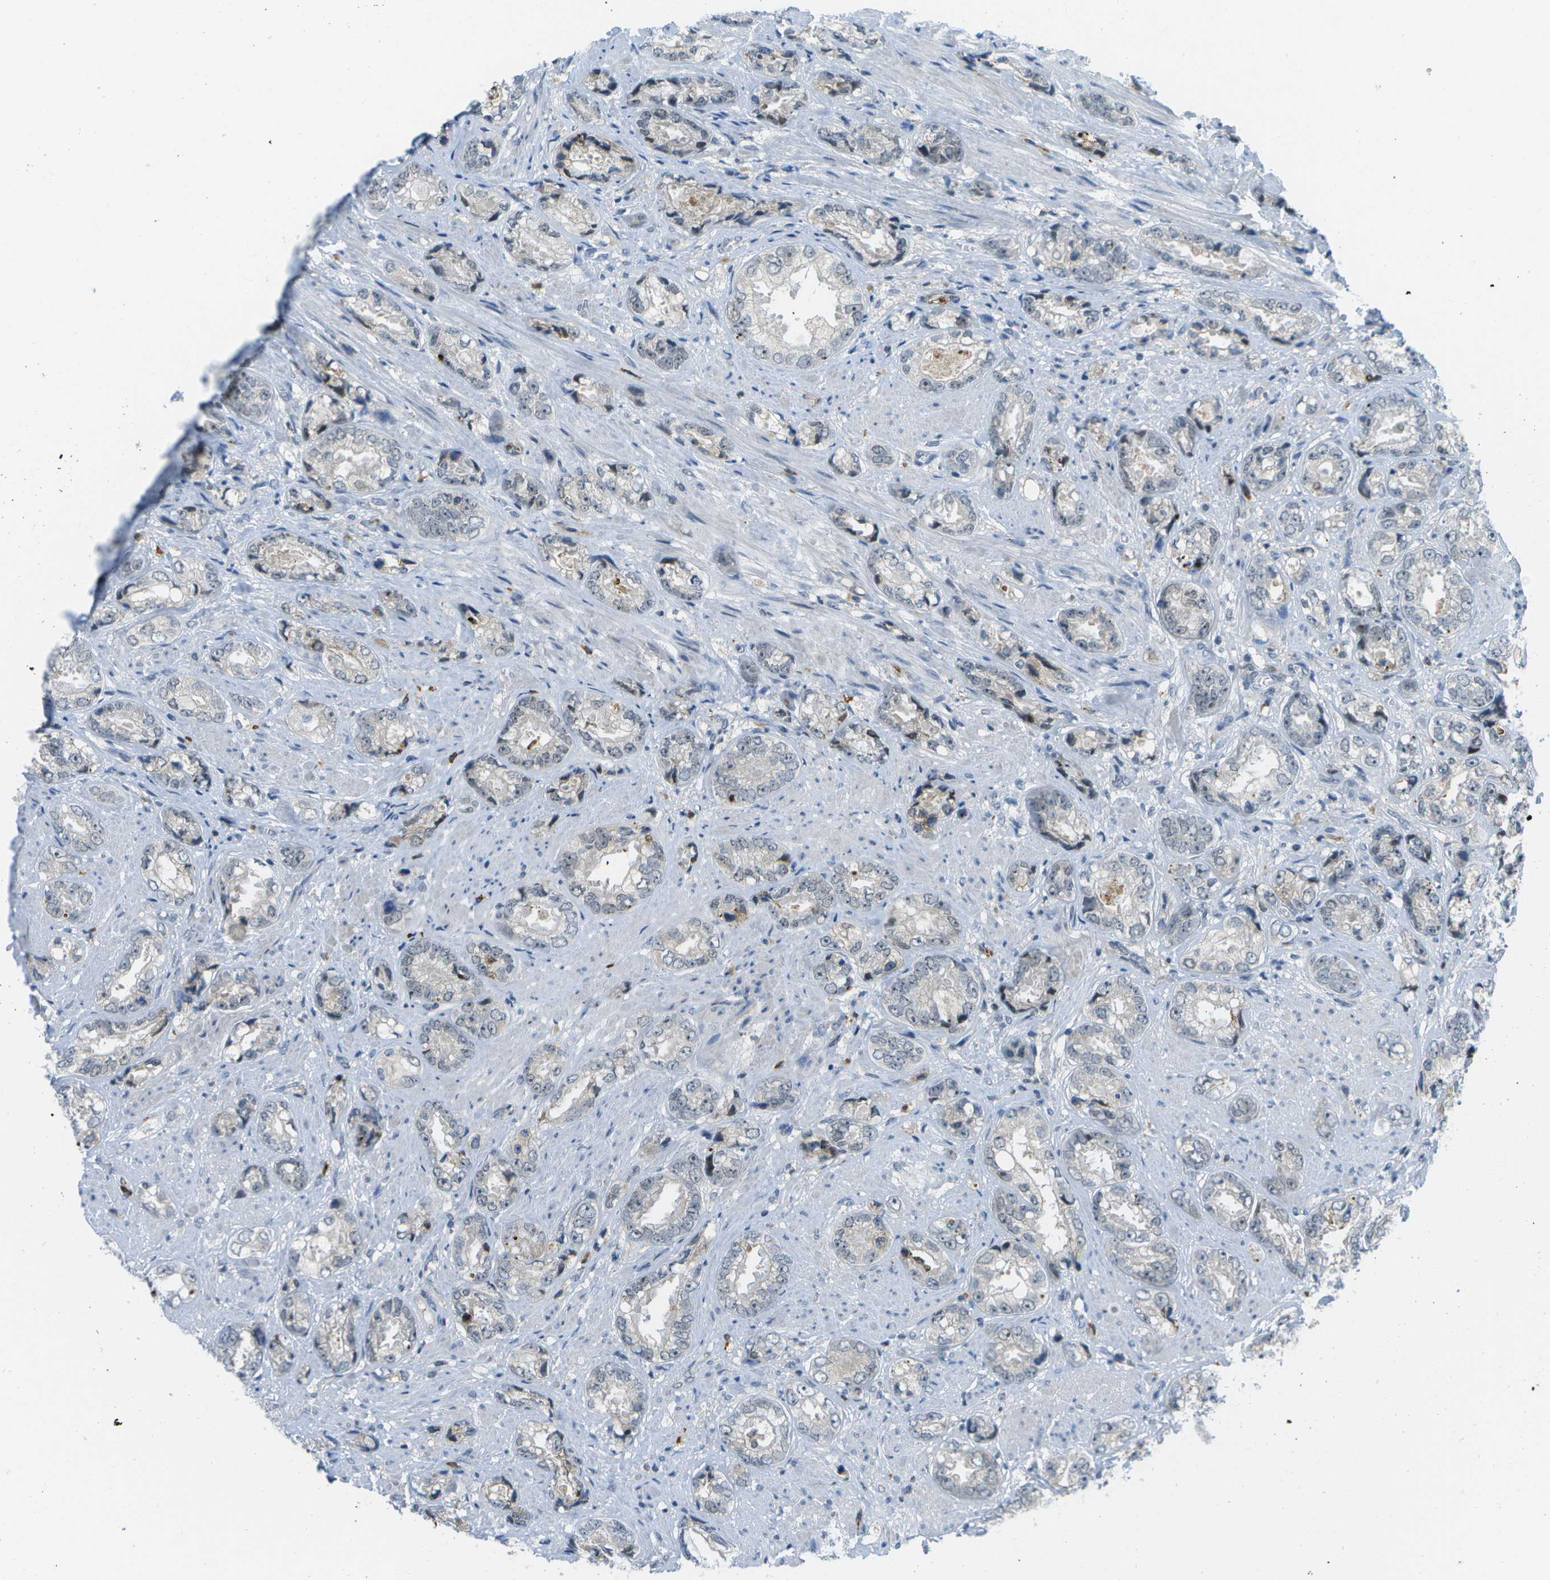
{"staining": {"intensity": "negative", "quantity": "none", "location": "none"}, "tissue": "prostate cancer", "cell_type": "Tumor cells", "image_type": "cancer", "snomed": [{"axis": "morphology", "description": "Adenocarcinoma, High grade"}, {"axis": "topography", "description": "Prostate"}], "caption": "Tumor cells show no significant protein staining in prostate cancer (high-grade adenocarcinoma). (IHC, brightfield microscopy, high magnification).", "gene": "PITHD1", "patient": {"sex": "male", "age": 61}}